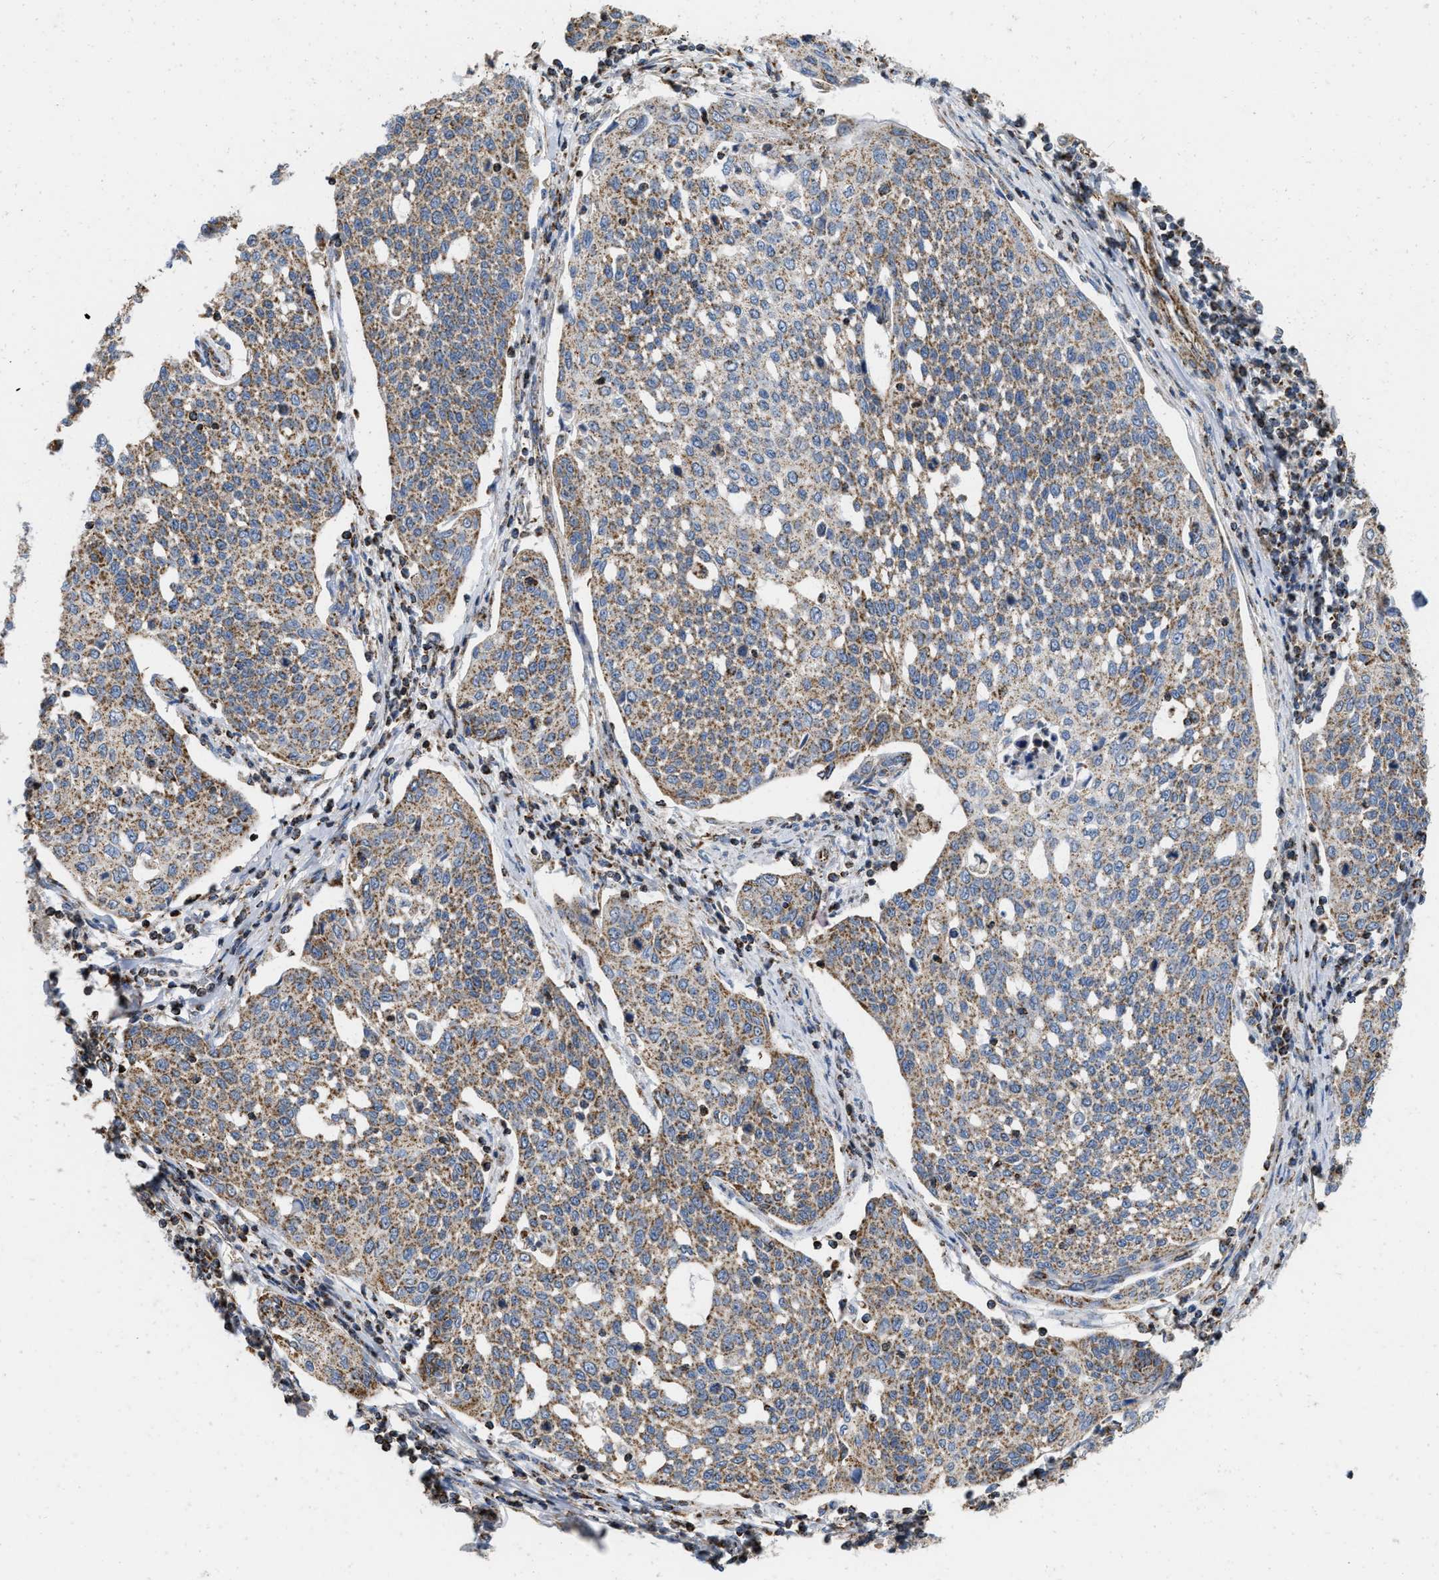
{"staining": {"intensity": "moderate", "quantity": ">75%", "location": "cytoplasmic/membranous"}, "tissue": "cervical cancer", "cell_type": "Tumor cells", "image_type": "cancer", "snomed": [{"axis": "morphology", "description": "Squamous cell carcinoma, NOS"}, {"axis": "topography", "description": "Cervix"}], "caption": "High-power microscopy captured an immunohistochemistry (IHC) image of cervical cancer (squamous cell carcinoma), revealing moderate cytoplasmic/membranous positivity in about >75% of tumor cells.", "gene": "GRB10", "patient": {"sex": "female", "age": 34}}